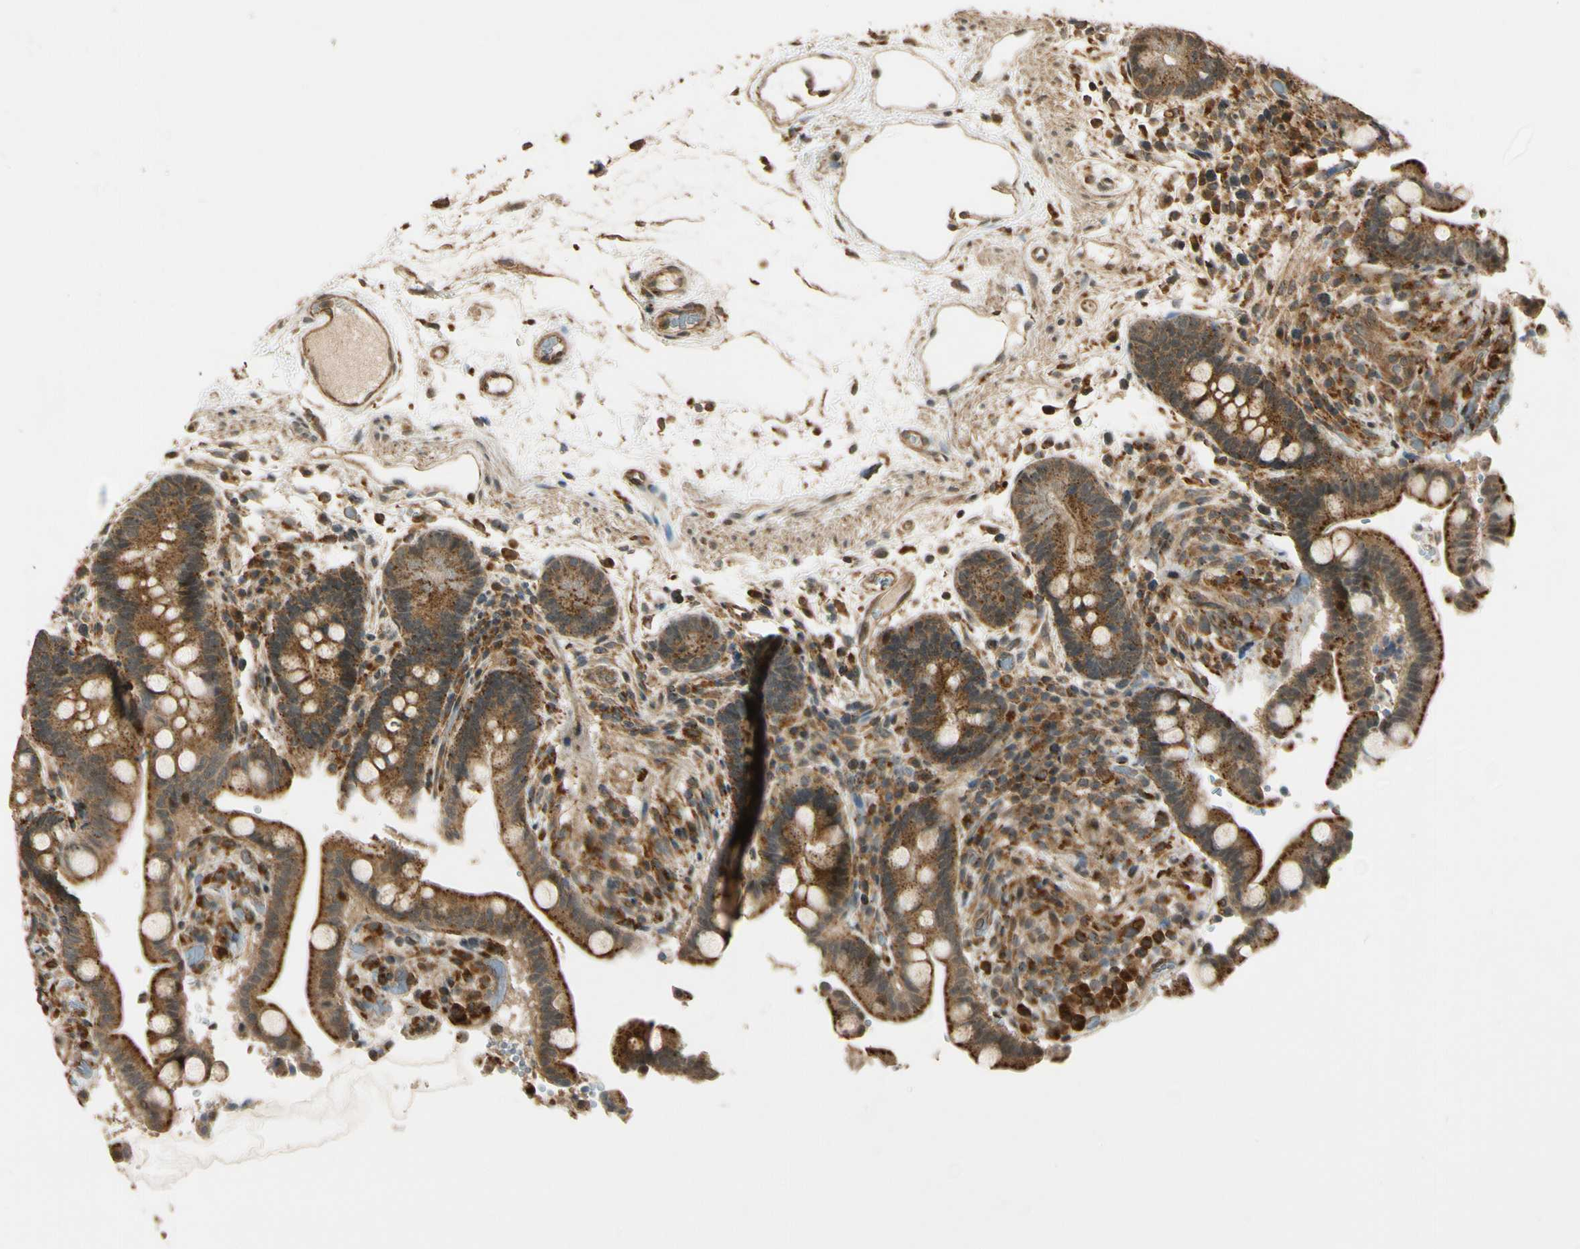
{"staining": {"intensity": "moderate", "quantity": ">75%", "location": "cytoplasmic/membranous,nuclear"}, "tissue": "colon", "cell_type": "Endothelial cells", "image_type": "normal", "snomed": [{"axis": "morphology", "description": "Normal tissue, NOS"}, {"axis": "topography", "description": "Colon"}], "caption": "Immunohistochemistry (DAB (3,3'-diaminobenzidine)) staining of normal colon shows moderate cytoplasmic/membranous,nuclear protein staining in approximately >75% of endothelial cells. (Brightfield microscopy of DAB IHC at high magnification).", "gene": "LAMTOR1", "patient": {"sex": "male", "age": 73}}